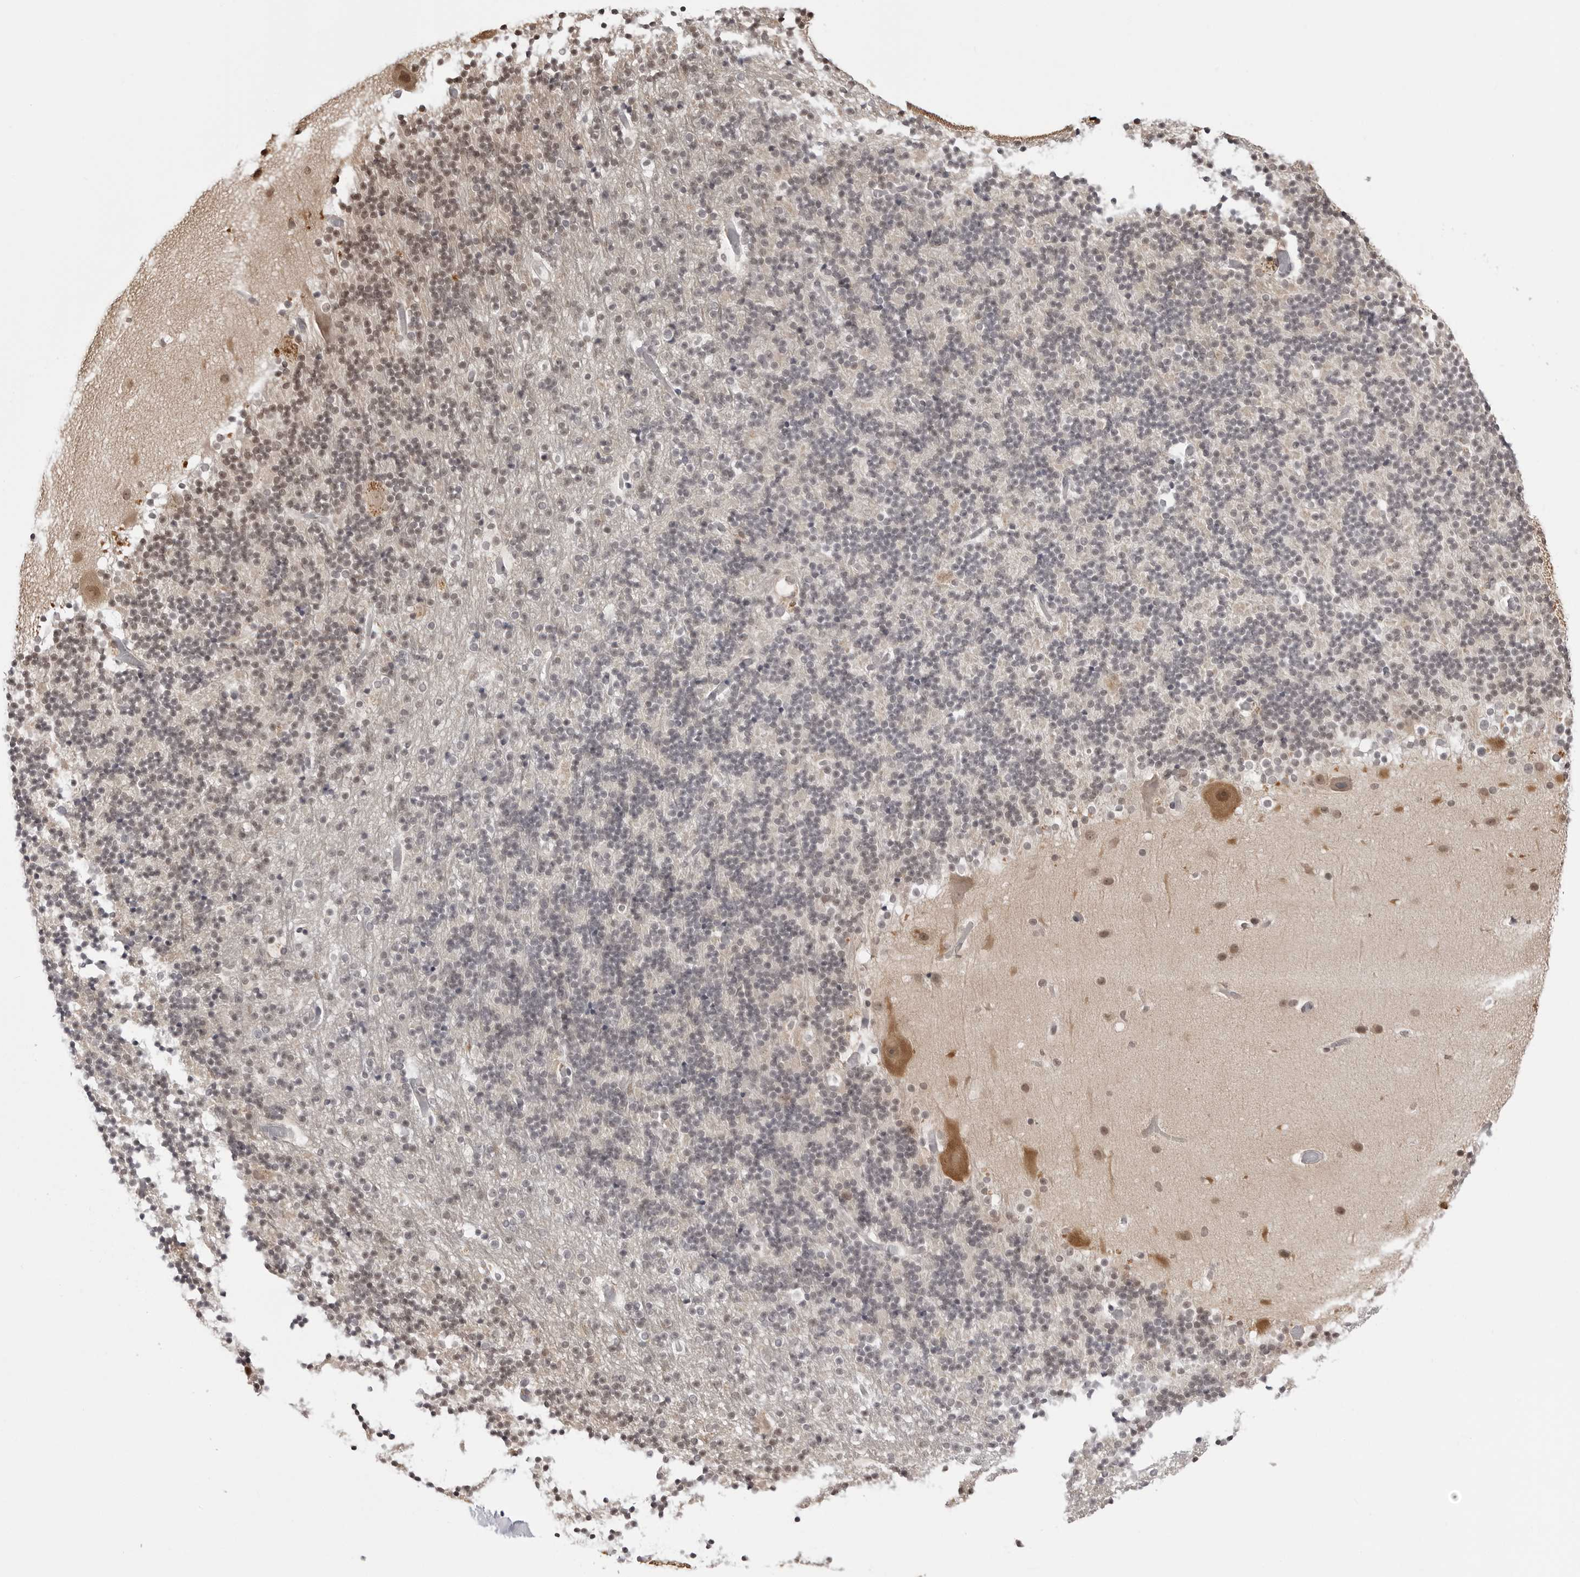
{"staining": {"intensity": "weak", "quantity": "25%-75%", "location": "cytoplasmic/membranous,nuclear"}, "tissue": "cerebellum", "cell_type": "Cells in granular layer", "image_type": "normal", "snomed": [{"axis": "morphology", "description": "Normal tissue, NOS"}, {"axis": "topography", "description": "Cerebellum"}], "caption": "Weak cytoplasmic/membranous,nuclear staining for a protein is present in approximately 25%-75% of cells in granular layer of normal cerebellum using immunohistochemistry (IHC).", "gene": "YWHAG", "patient": {"sex": "male", "age": 57}}